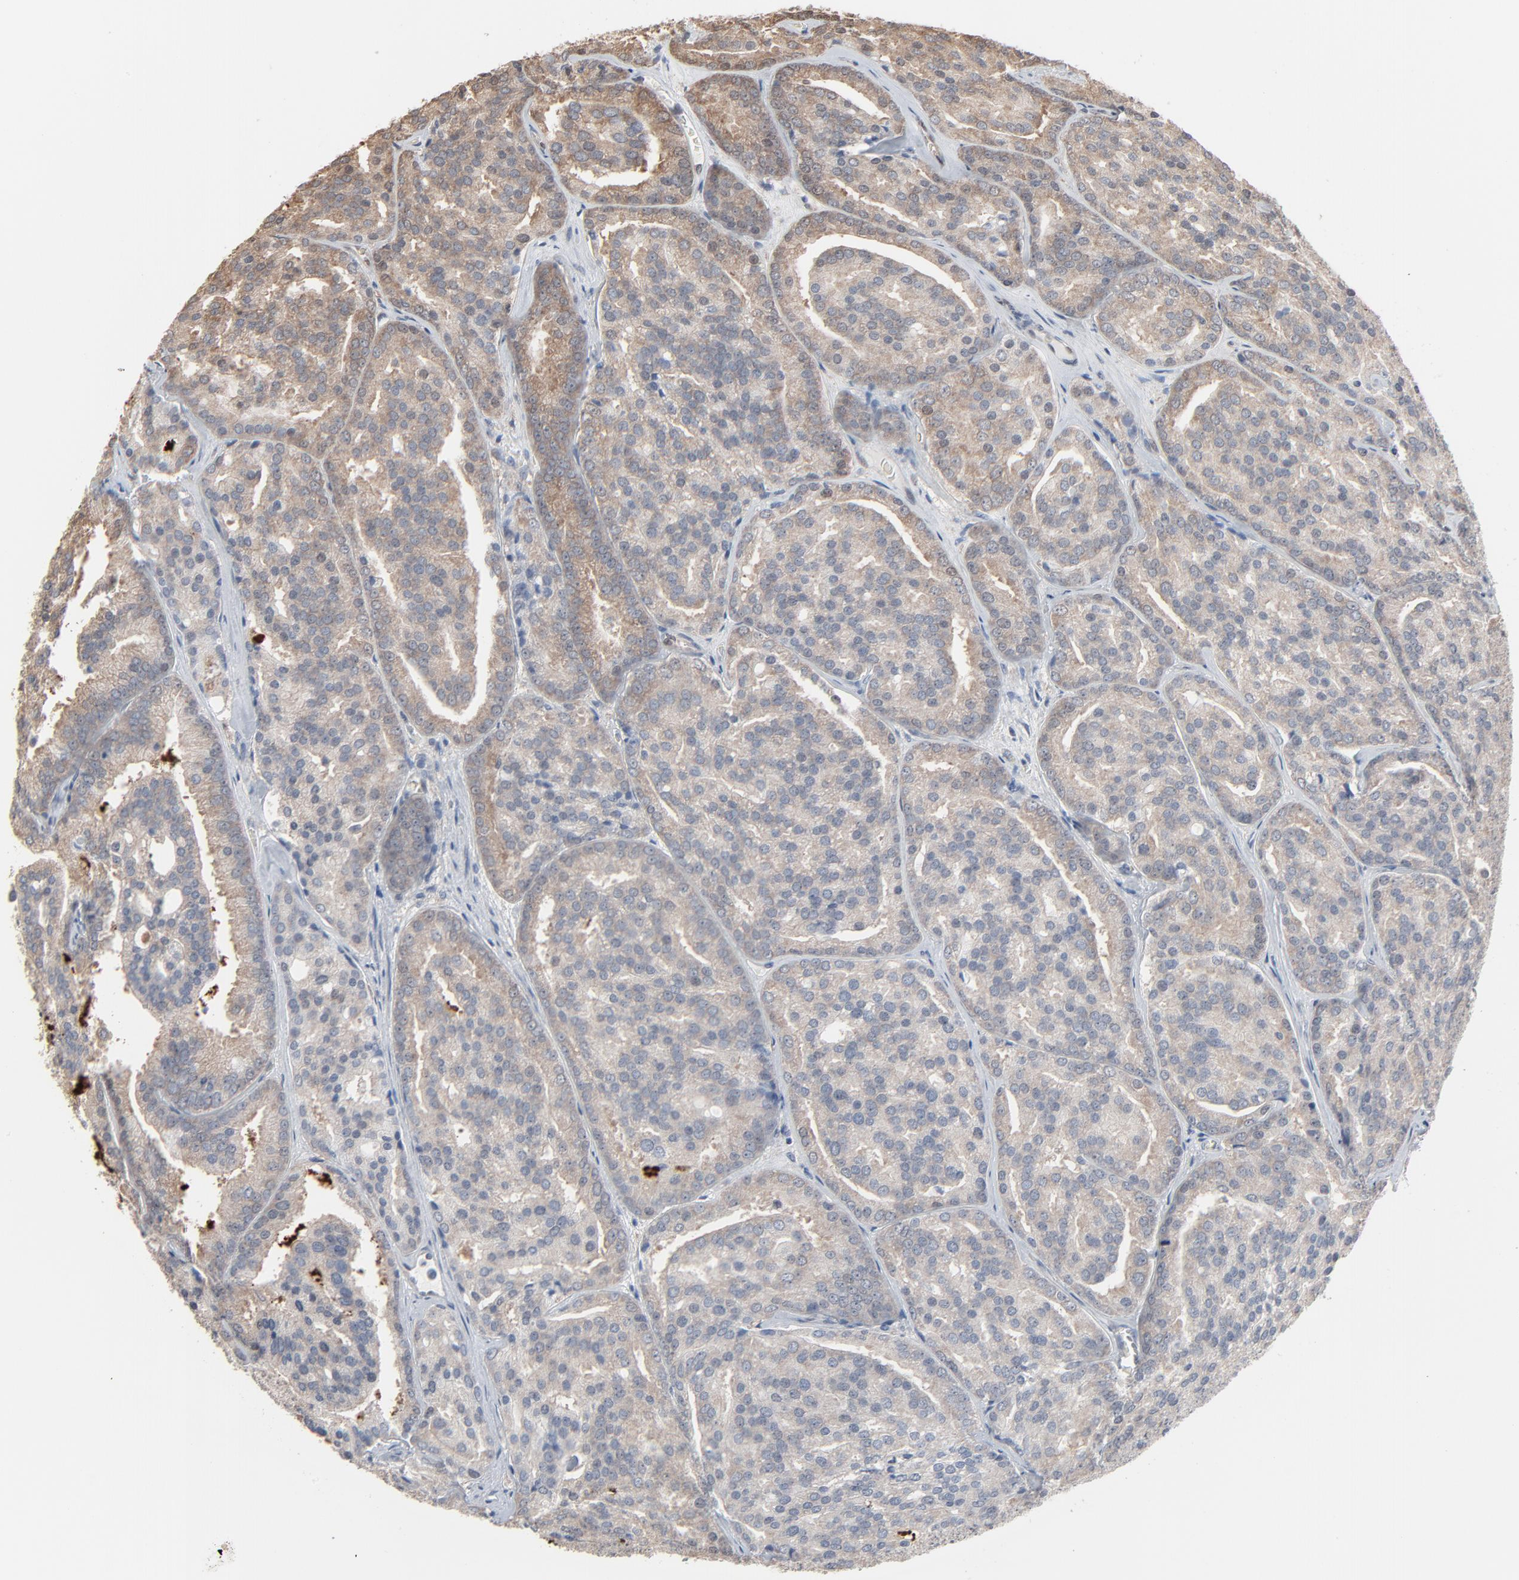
{"staining": {"intensity": "weak", "quantity": ">75%", "location": "cytoplasmic/membranous"}, "tissue": "prostate cancer", "cell_type": "Tumor cells", "image_type": "cancer", "snomed": [{"axis": "morphology", "description": "Adenocarcinoma, High grade"}, {"axis": "topography", "description": "Prostate"}], "caption": "This is an image of immunohistochemistry staining of prostate cancer (adenocarcinoma (high-grade)), which shows weak expression in the cytoplasmic/membranous of tumor cells.", "gene": "CCT5", "patient": {"sex": "male", "age": 64}}